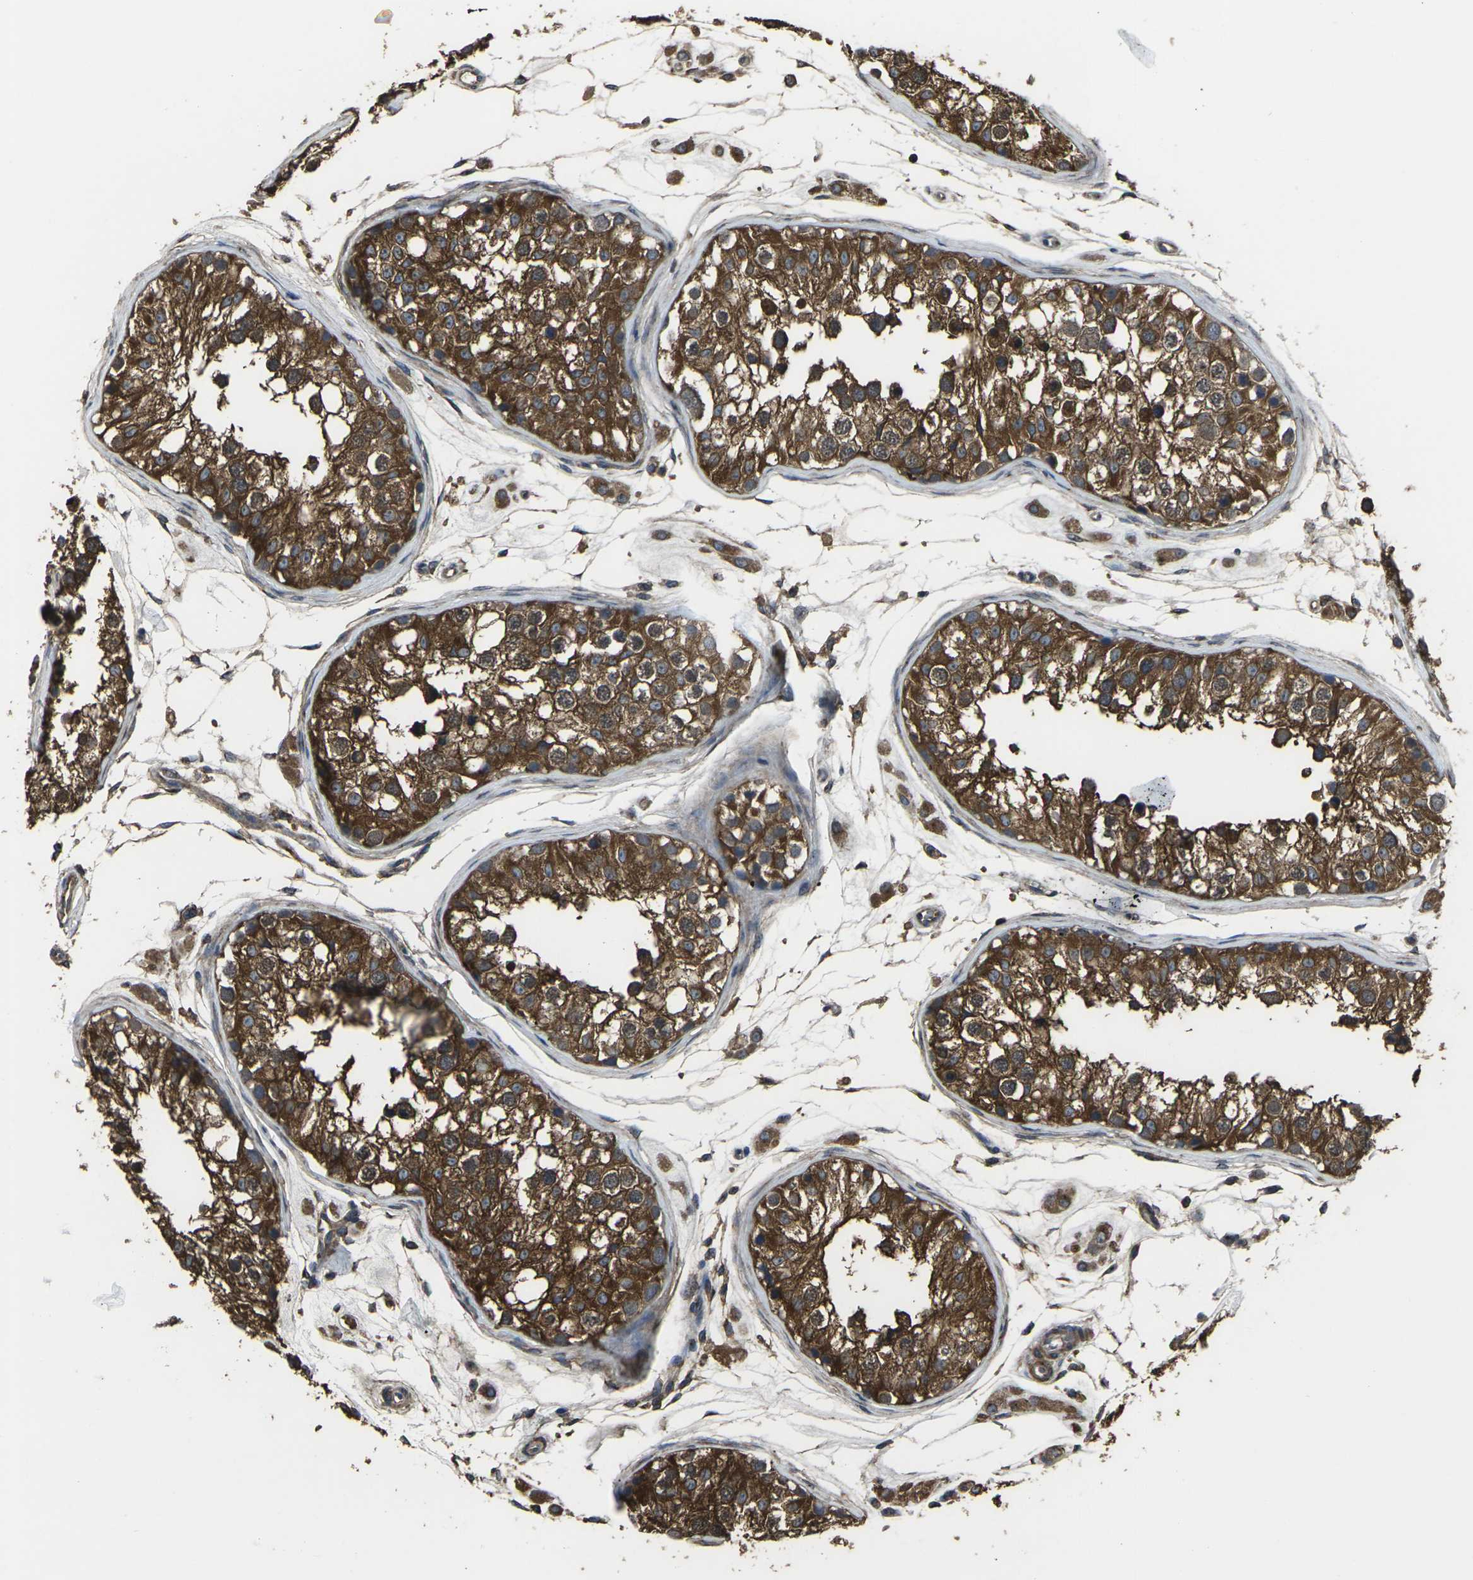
{"staining": {"intensity": "strong", "quantity": ">75%", "location": "cytoplasmic/membranous"}, "tissue": "testis", "cell_type": "Cells in seminiferous ducts", "image_type": "normal", "snomed": [{"axis": "morphology", "description": "Normal tissue, NOS"}, {"axis": "morphology", "description": "Adenocarcinoma, metastatic, NOS"}, {"axis": "topography", "description": "Testis"}], "caption": "About >75% of cells in seminiferous ducts in benign human testis reveal strong cytoplasmic/membranous protein staining as visualized by brown immunohistochemical staining.", "gene": "PRKACB", "patient": {"sex": "male", "age": 26}}